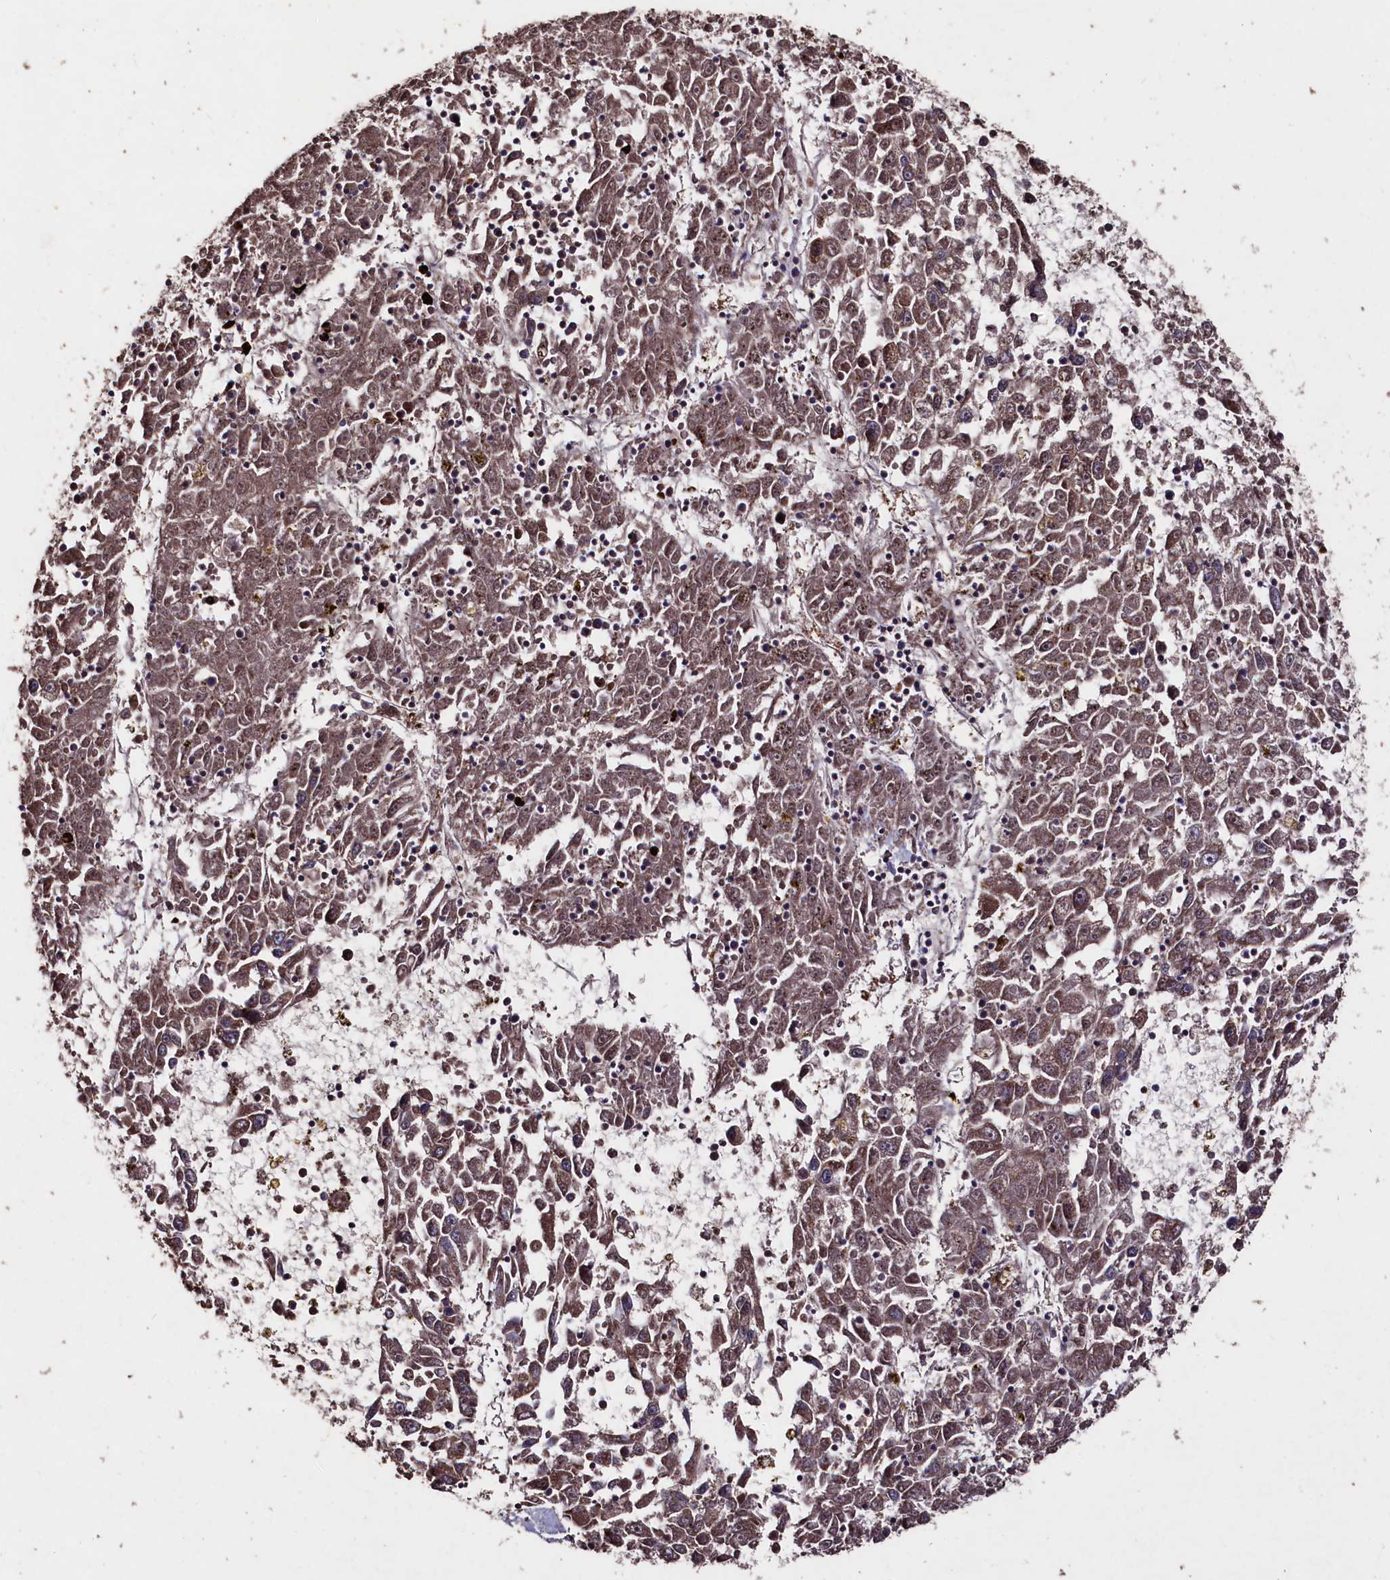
{"staining": {"intensity": "moderate", "quantity": ">75%", "location": "cytoplasmic/membranous"}, "tissue": "liver cancer", "cell_type": "Tumor cells", "image_type": "cancer", "snomed": [{"axis": "morphology", "description": "Carcinoma, Hepatocellular, NOS"}, {"axis": "topography", "description": "Liver"}], "caption": "Brown immunohistochemical staining in liver cancer demonstrates moderate cytoplasmic/membranous positivity in approximately >75% of tumor cells.", "gene": "MYO1H", "patient": {"sex": "male", "age": 49}}